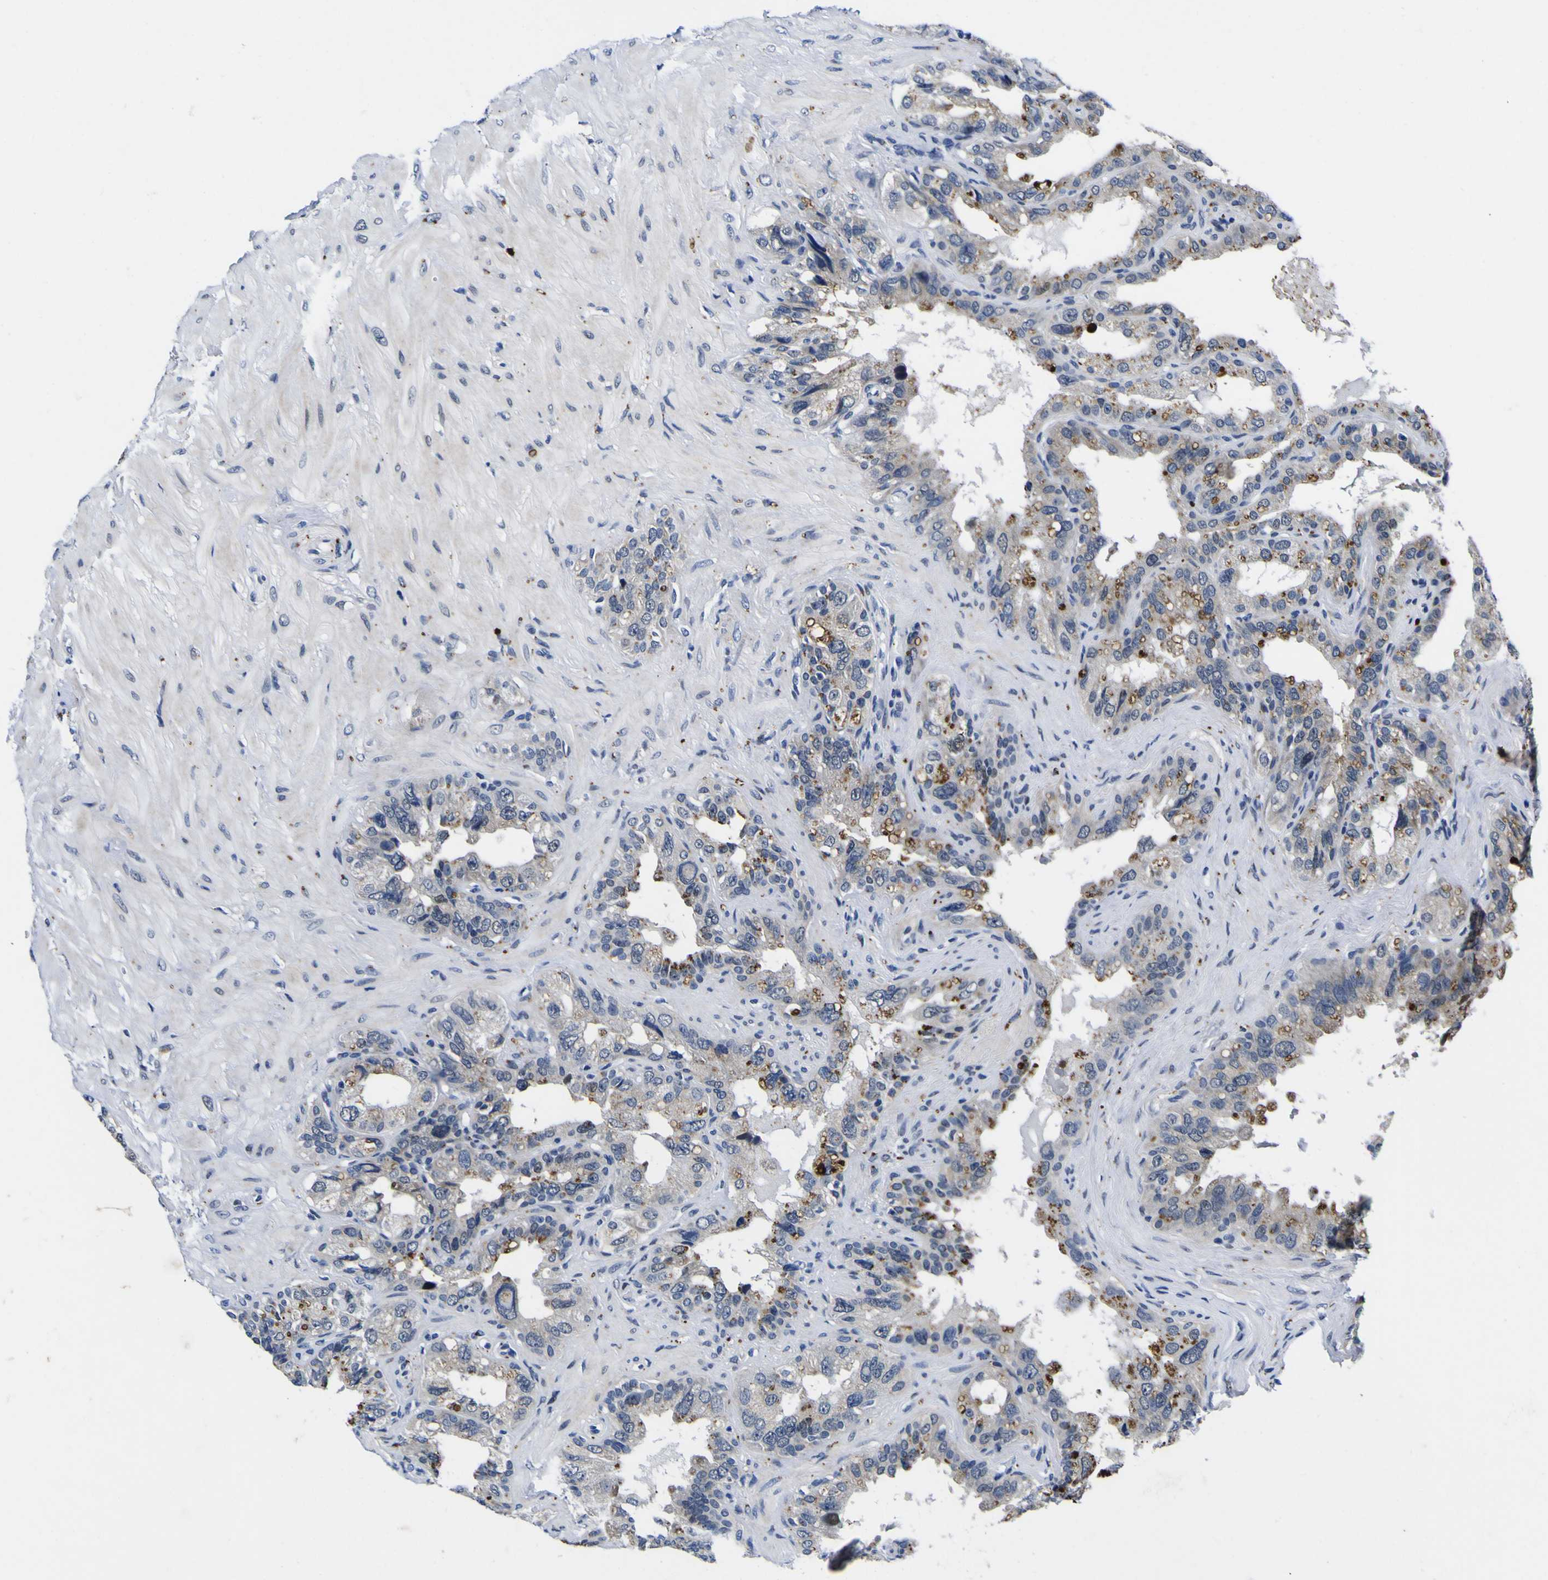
{"staining": {"intensity": "moderate", "quantity": "25%-75%", "location": "cytoplasmic/membranous"}, "tissue": "seminal vesicle", "cell_type": "Glandular cells", "image_type": "normal", "snomed": [{"axis": "morphology", "description": "Normal tissue, NOS"}, {"axis": "topography", "description": "Seminal veicle"}], "caption": "Human seminal vesicle stained with a brown dye exhibits moderate cytoplasmic/membranous positive expression in approximately 25%-75% of glandular cells.", "gene": "IGFLR1", "patient": {"sex": "male", "age": 68}}